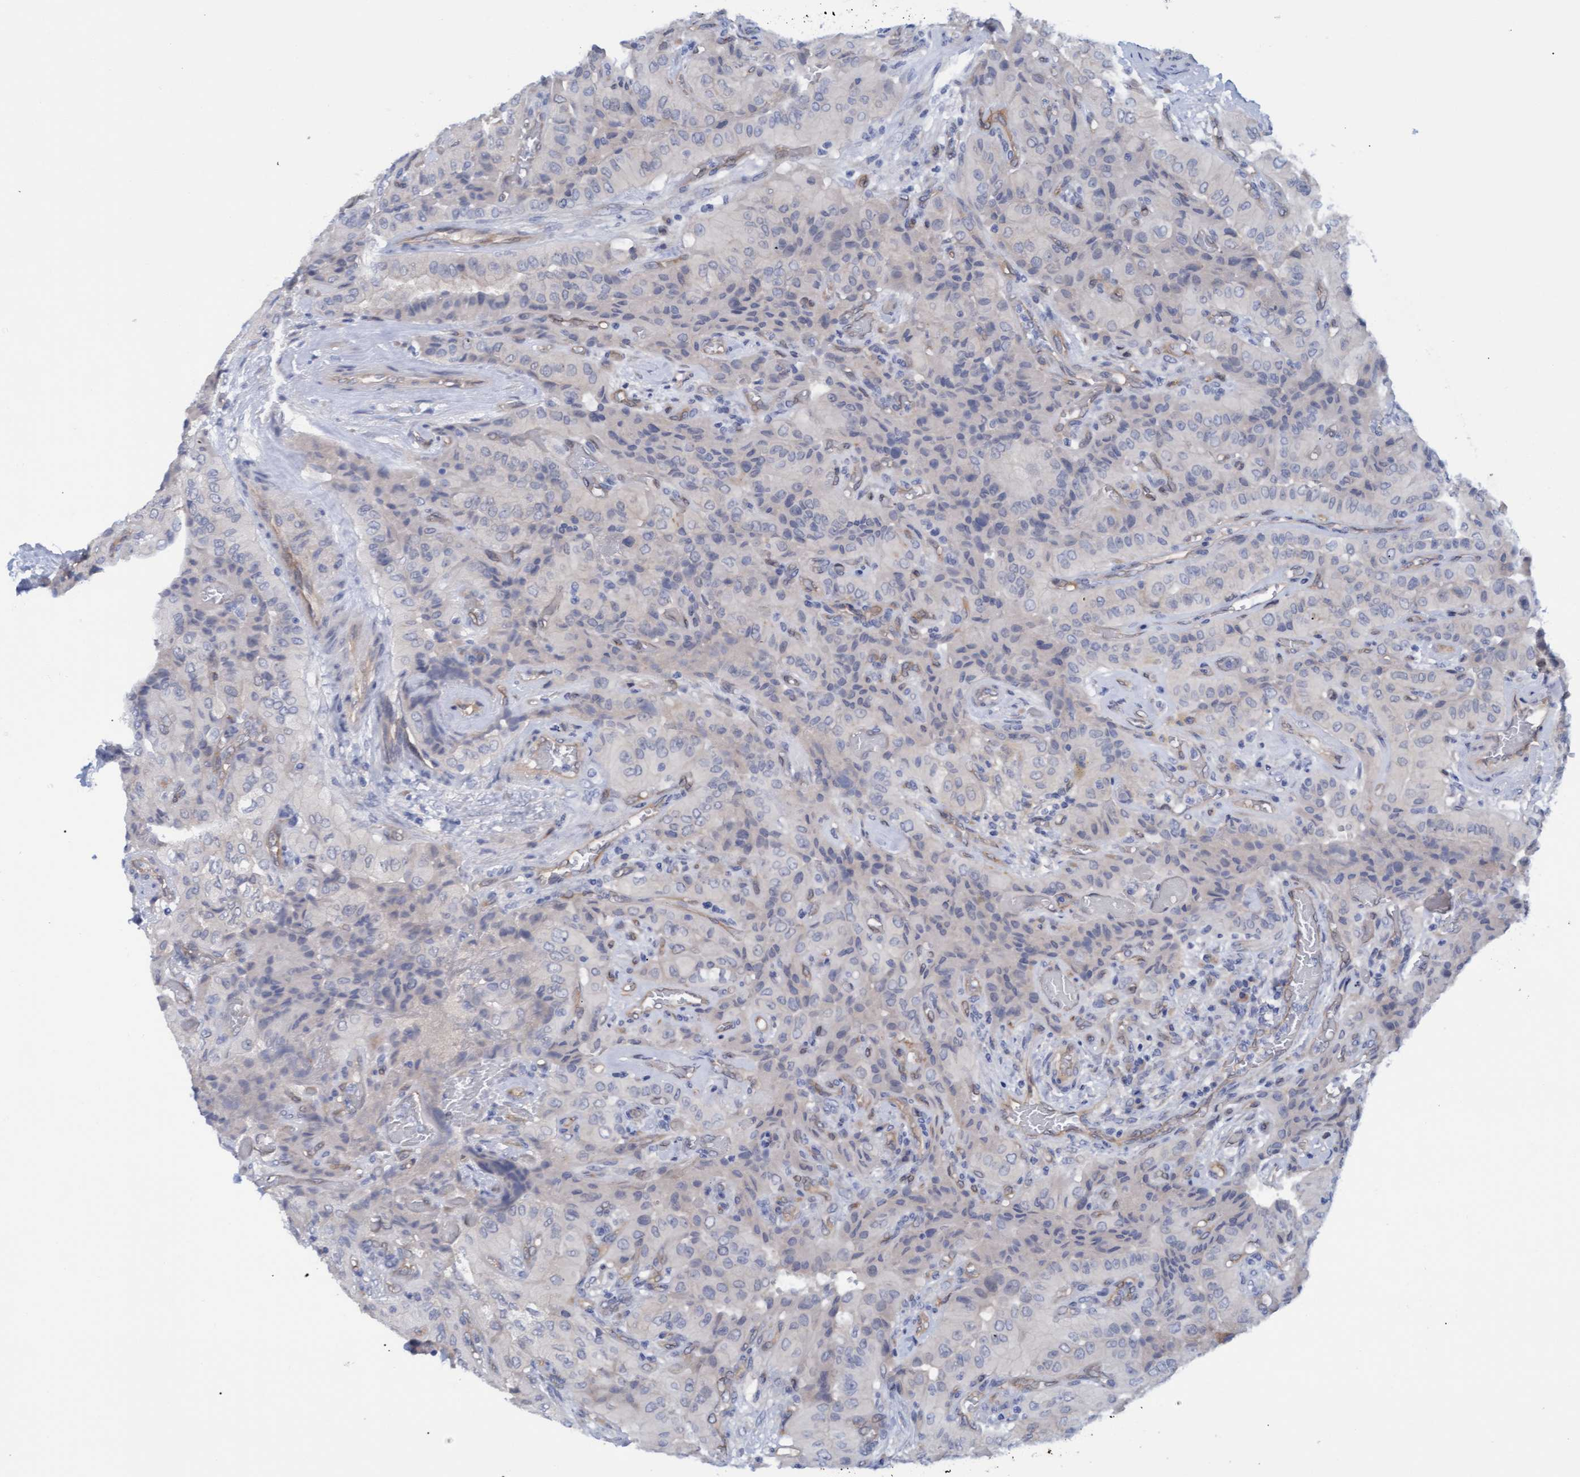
{"staining": {"intensity": "negative", "quantity": "none", "location": "none"}, "tissue": "thyroid cancer", "cell_type": "Tumor cells", "image_type": "cancer", "snomed": [{"axis": "morphology", "description": "Papillary adenocarcinoma, NOS"}, {"axis": "topography", "description": "Thyroid gland"}], "caption": "Immunohistochemistry photomicrograph of neoplastic tissue: thyroid cancer (papillary adenocarcinoma) stained with DAB demonstrates no significant protein positivity in tumor cells.", "gene": "STXBP1", "patient": {"sex": "female", "age": 59}}